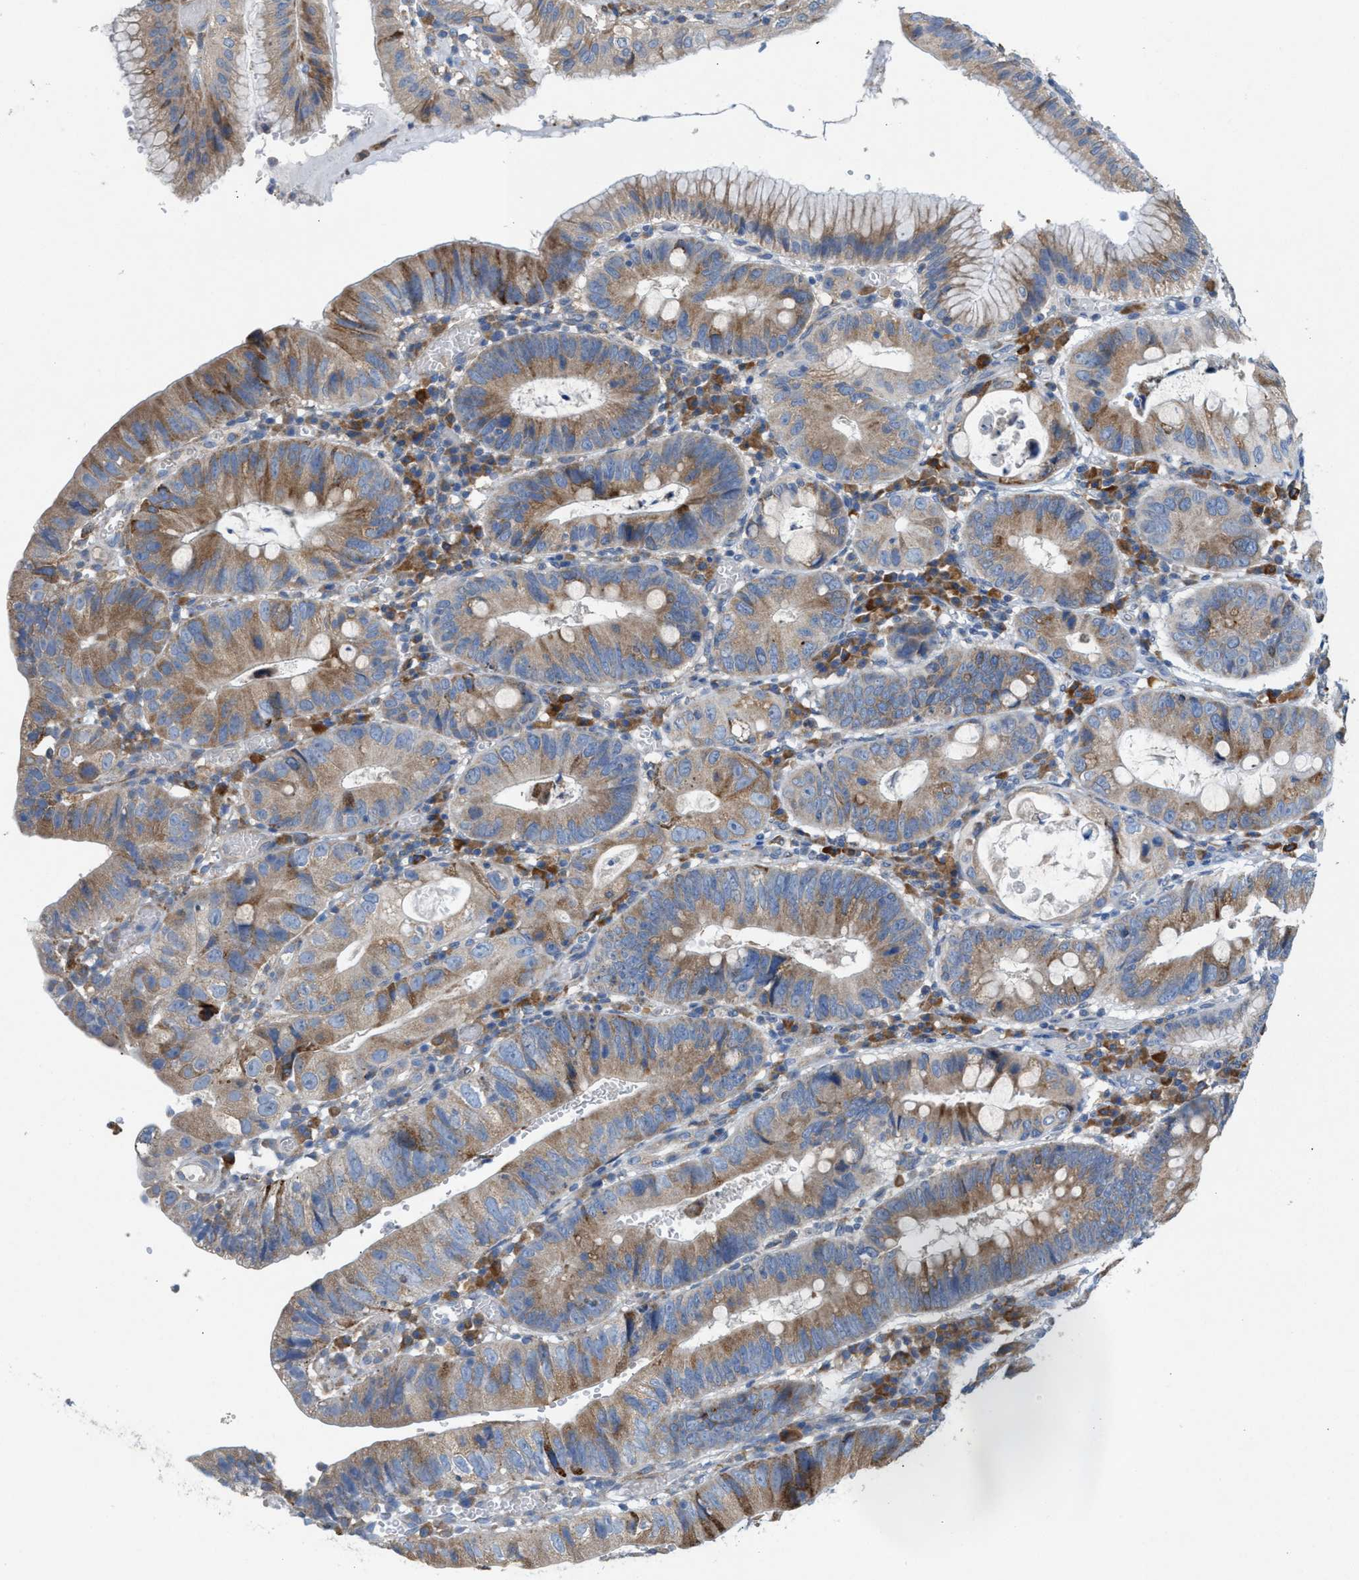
{"staining": {"intensity": "moderate", "quantity": ">75%", "location": "cytoplasmic/membranous"}, "tissue": "stomach cancer", "cell_type": "Tumor cells", "image_type": "cancer", "snomed": [{"axis": "morphology", "description": "Adenocarcinoma, NOS"}, {"axis": "topography", "description": "Stomach"}], "caption": "Brown immunohistochemical staining in human stomach adenocarcinoma exhibits moderate cytoplasmic/membranous staining in approximately >75% of tumor cells.", "gene": "DYNC2I1", "patient": {"sex": "male", "age": 59}}